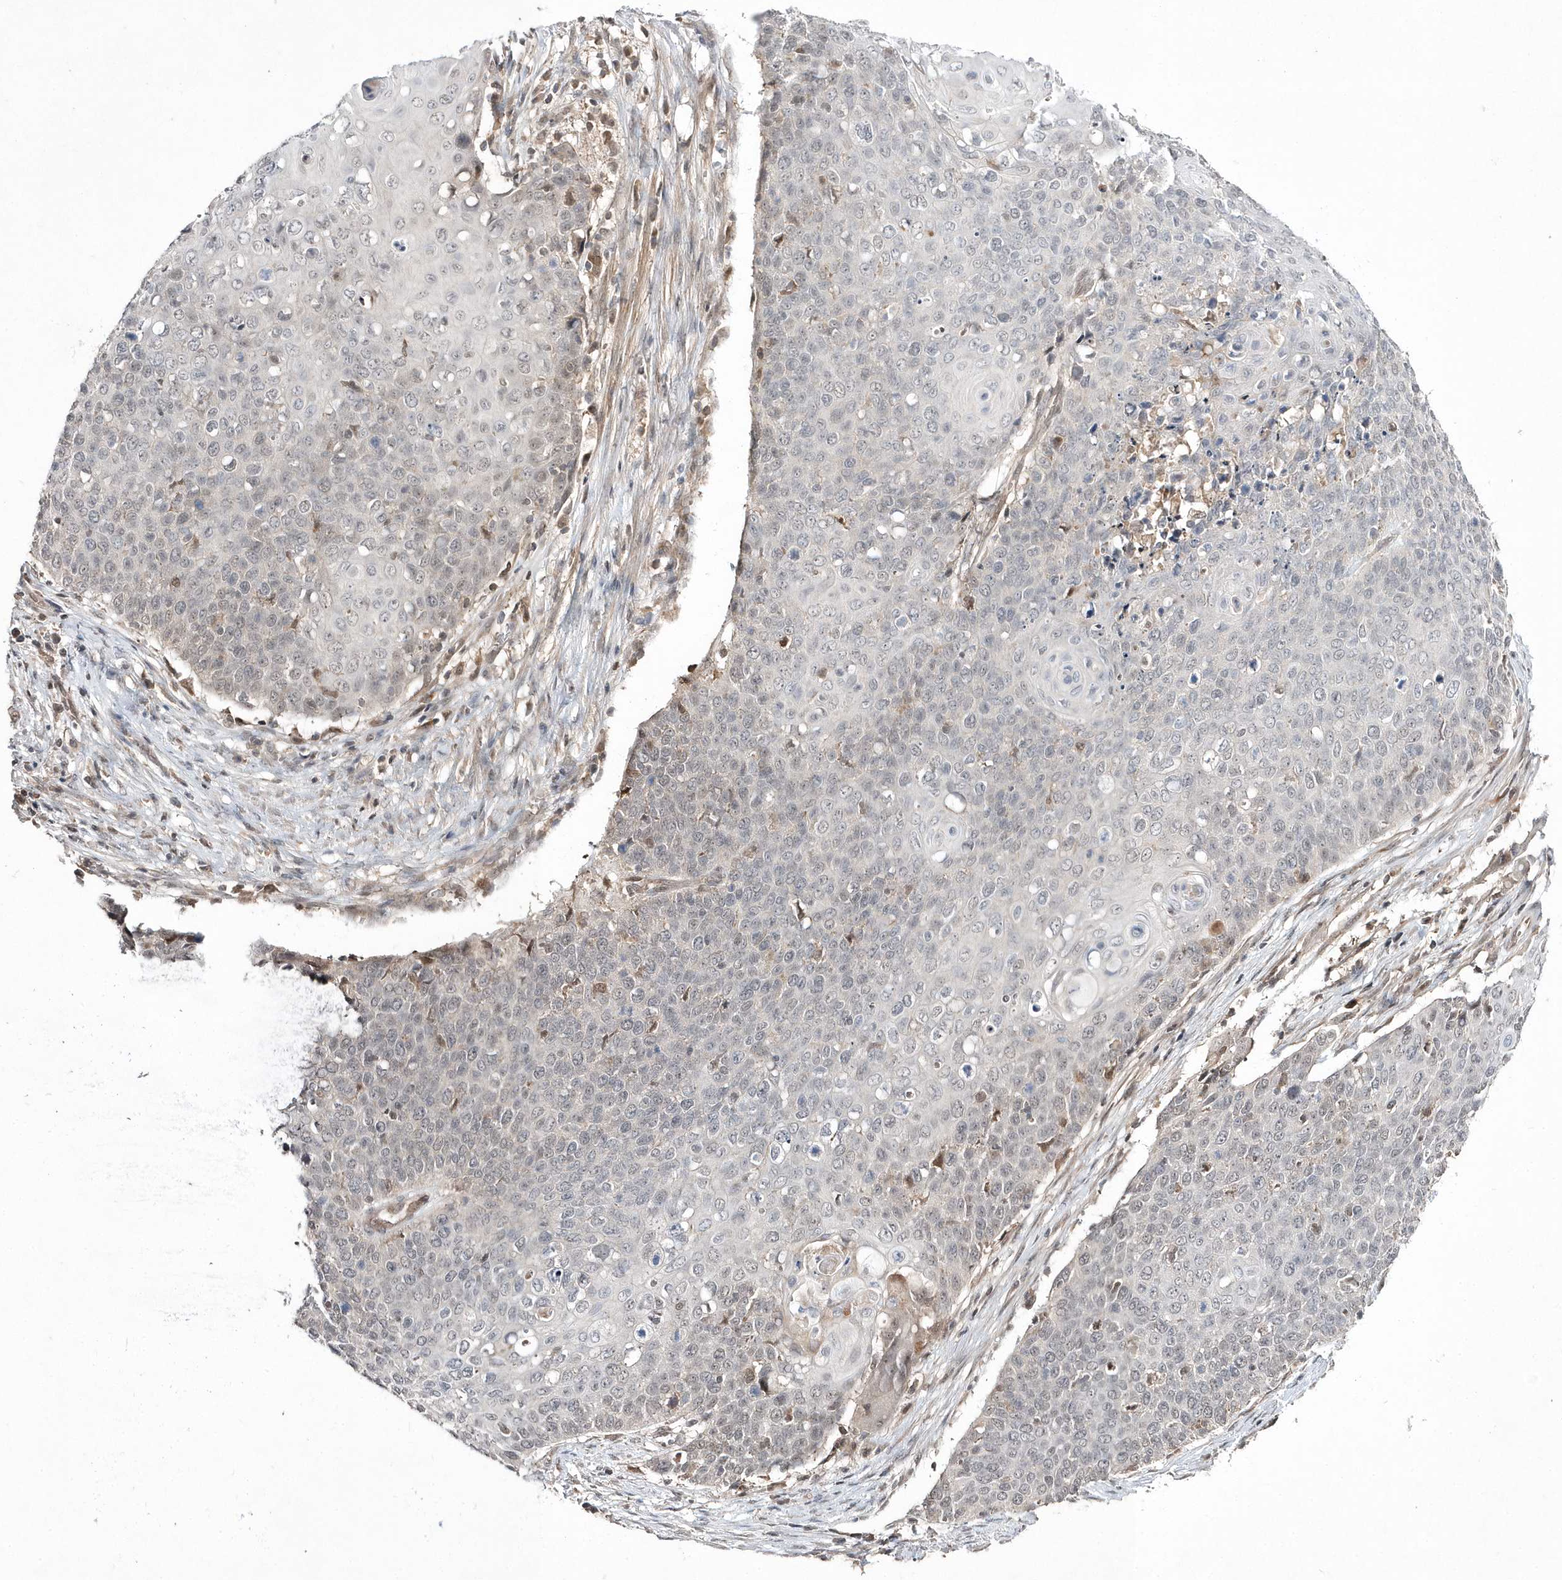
{"staining": {"intensity": "negative", "quantity": "none", "location": "none"}, "tissue": "cervical cancer", "cell_type": "Tumor cells", "image_type": "cancer", "snomed": [{"axis": "morphology", "description": "Squamous cell carcinoma, NOS"}, {"axis": "topography", "description": "Cervix"}], "caption": "A high-resolution photomicrograph shows immunohistochemistry (IHC) staining of cervical cancer (squamous cell carcinoma), which shows no significant positivity in tumor cells. (Stains: DAB immunohistochemistry with hematoxylin counter stain, Microscopy: brightfield microscopy at high magnification).", "gene": "TMEM132B", "patient": {"sex": "female", "age": 39}}